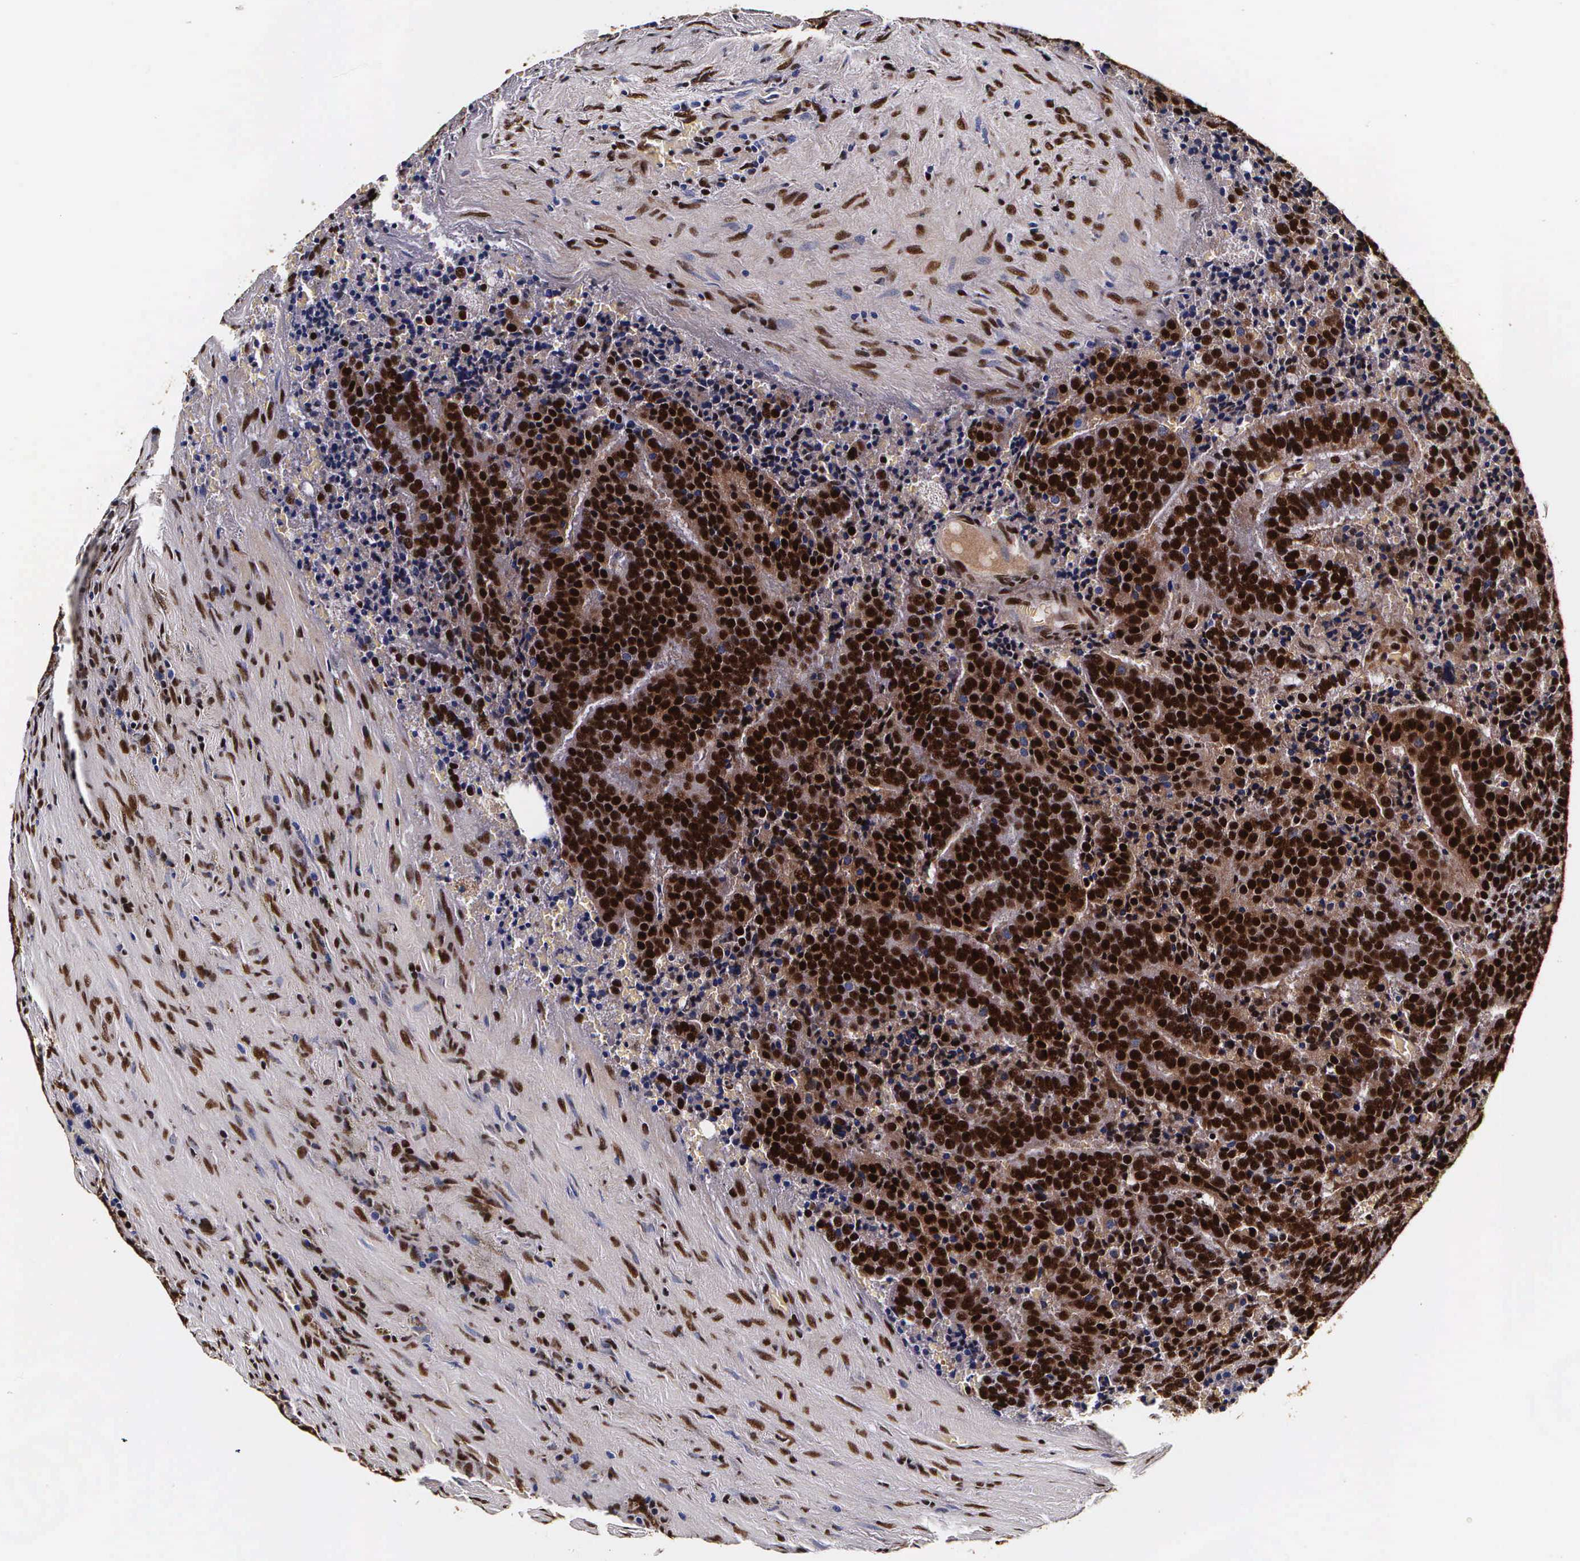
{"staining": {"intensity": "strong", "quantity": ">75%", "location": "cytoplasmic/membranous,nuclear"}, "tissue": "prostate cancer", "cell_type": "Tumor cells", "image_type": "cancer", "snomed": [{"axis": "morphology", "description": "Adenocarcinoma, Medium grade"}, {"axis": "topography", "description": "Prostate"}], "caption": "Immunohistochemical staining of prostate cancer (medium-grade adenocarcinoma) reveals strong cytoplasmic/membranous and nuclear protein staining in approximately >75% of tumor cells.", "gene": "PABPN1", "patient": {"sex": "male", "age": 65}}